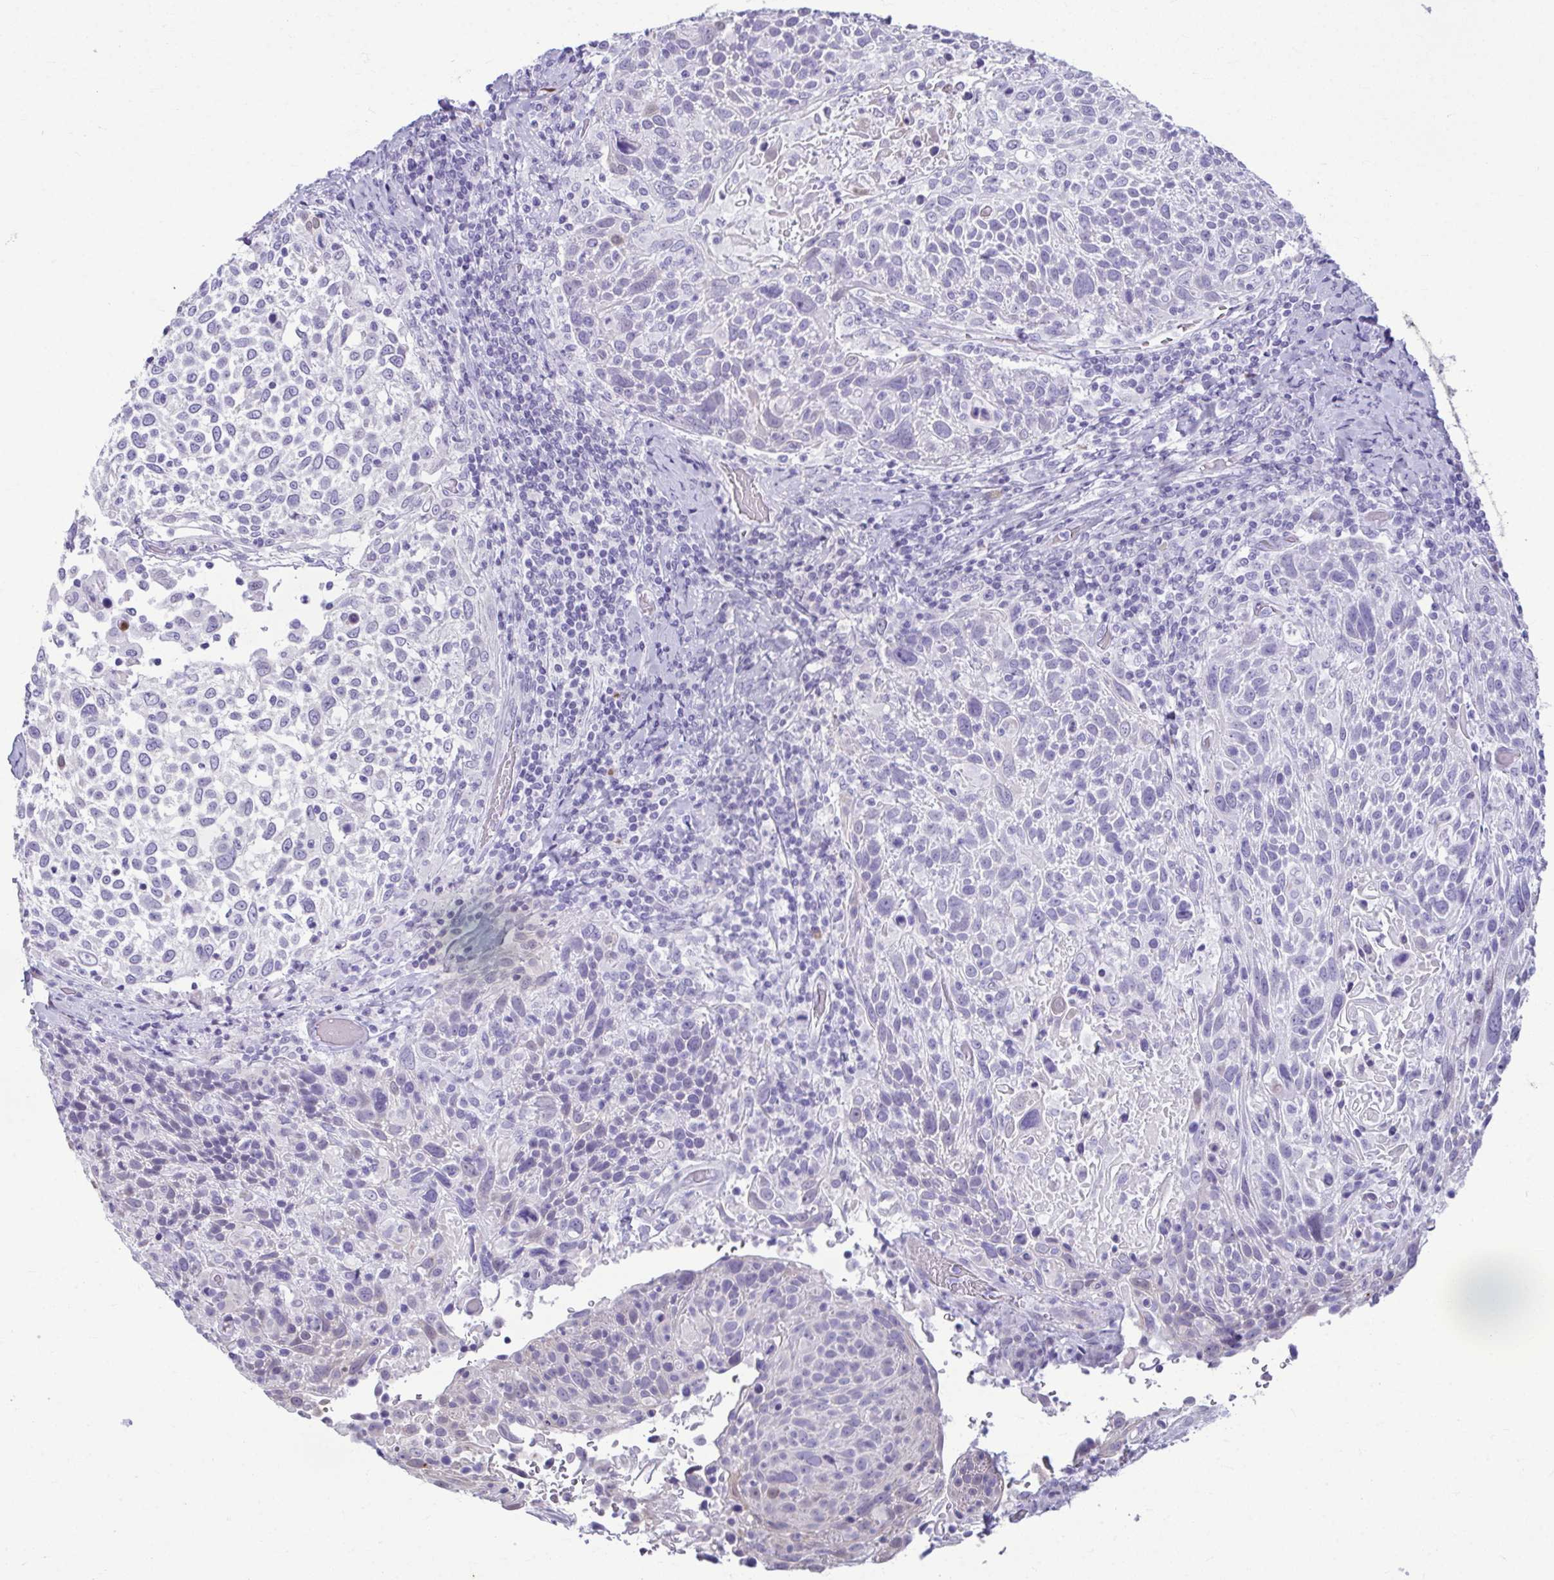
{"staining": {"intensity": "negative", "quantity": "none", "location": "none"}, "tissue": "cervical cancer", "cell_type": "Tumor cells", "image_type": "cancer", "snomed": [{"axis": "morphology", "description": "Squamous cell carcinoma, NOS"}, {"axis": "topography", "description": "Cervix"}], "caption": "Tumor cells show no significant staining in cervical cancer (squamous cell carcinoma).", "gene": "SERPINI1", "patient": {"sex": "female", "age": 61}}